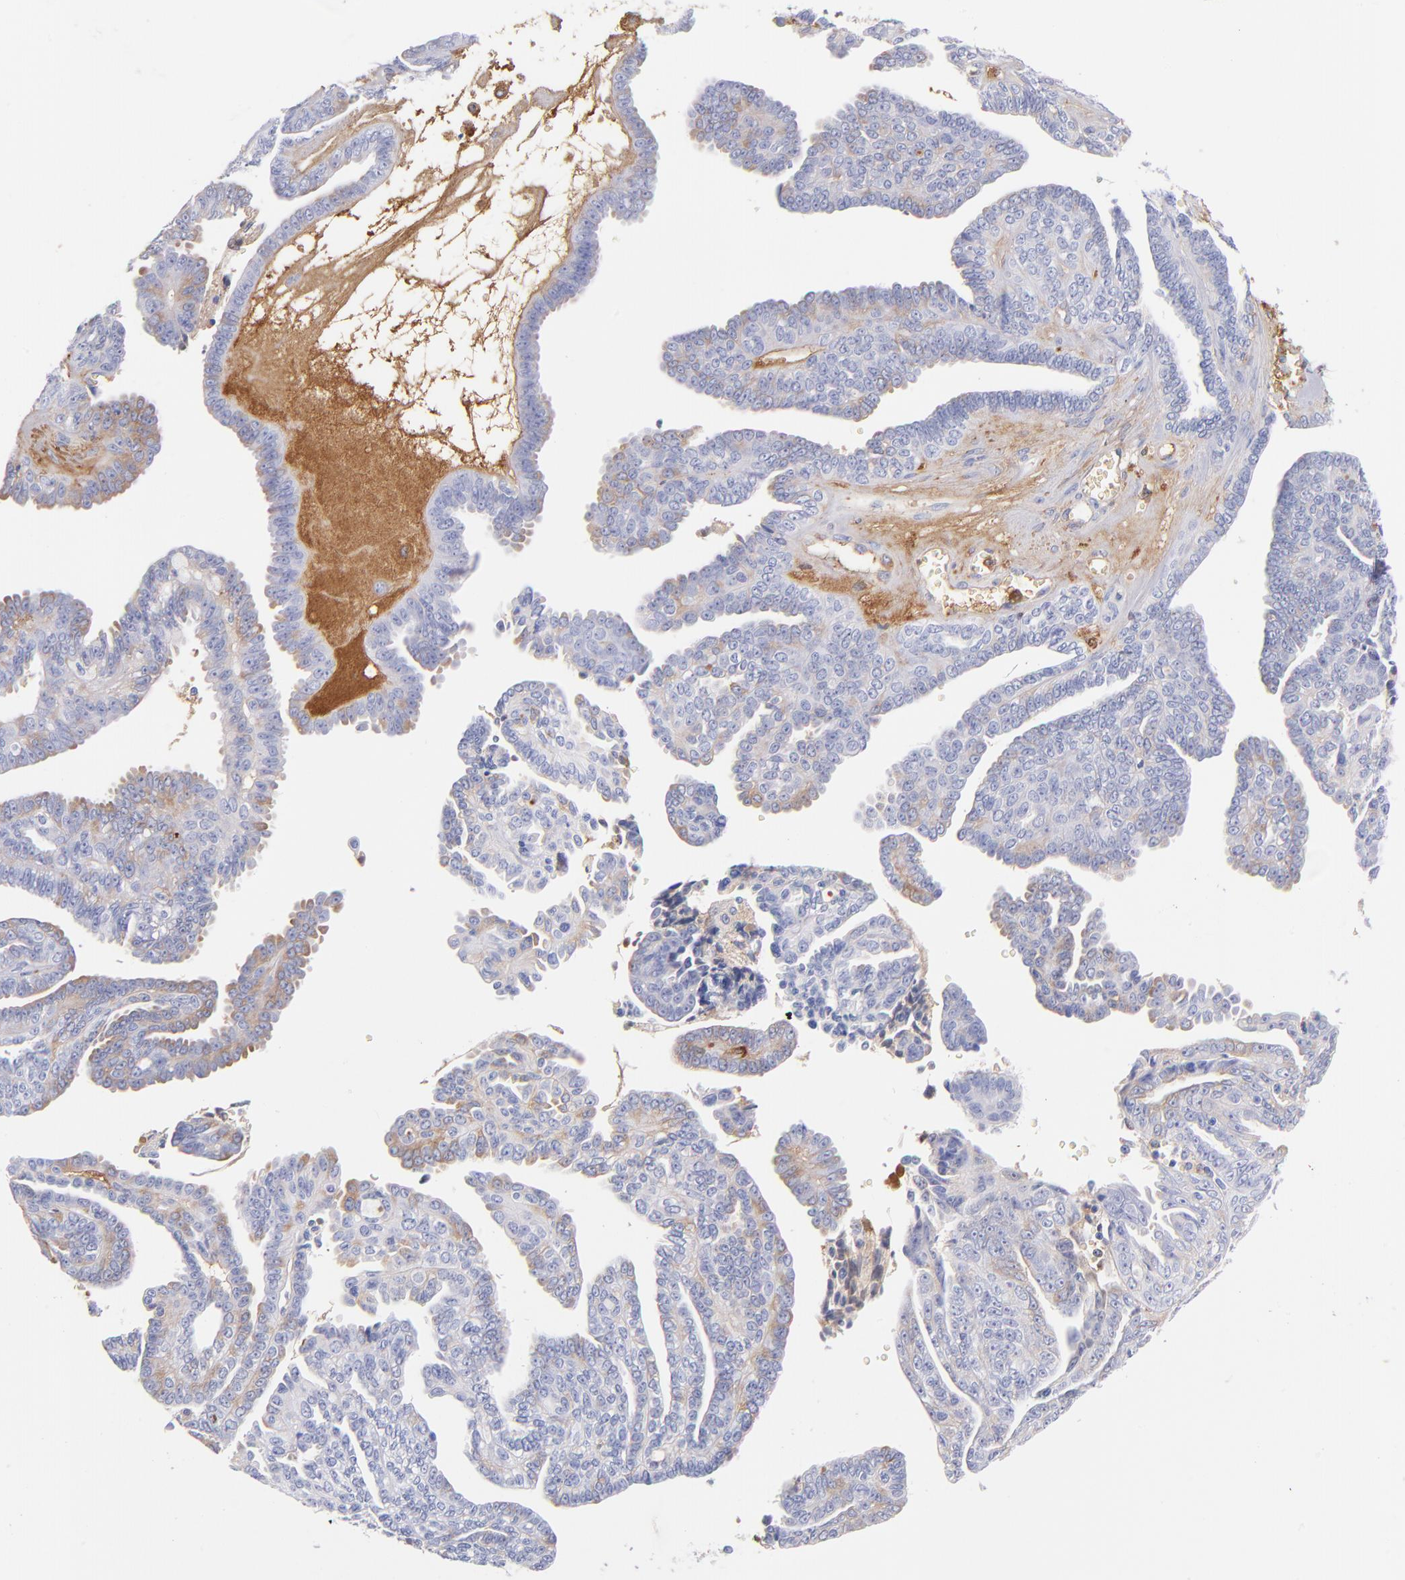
{"staining": {"intensity": "weak", "quantity": "25%-75%", "location": "cytoplasmic/membranous"}, "tissue": "ovarian cancer", "cell_type": "Tumor cells", "image_type": "cancer", "snomed": [{"axis": "morphology", "description": "Cystadenocarcinoma, serous, NOS"}, {"axis": "topography", "description": "Ovary"}], "caption": "Immunohistochemical staining of ovarian cancer (serous cystadenocarcinoma) exhibits low levels of weak cytoplasmic/membranous protein staining in about 25%-75% of tumor cells.", "gene": "HP", "patient": {"sex": "female", "age": 71}}